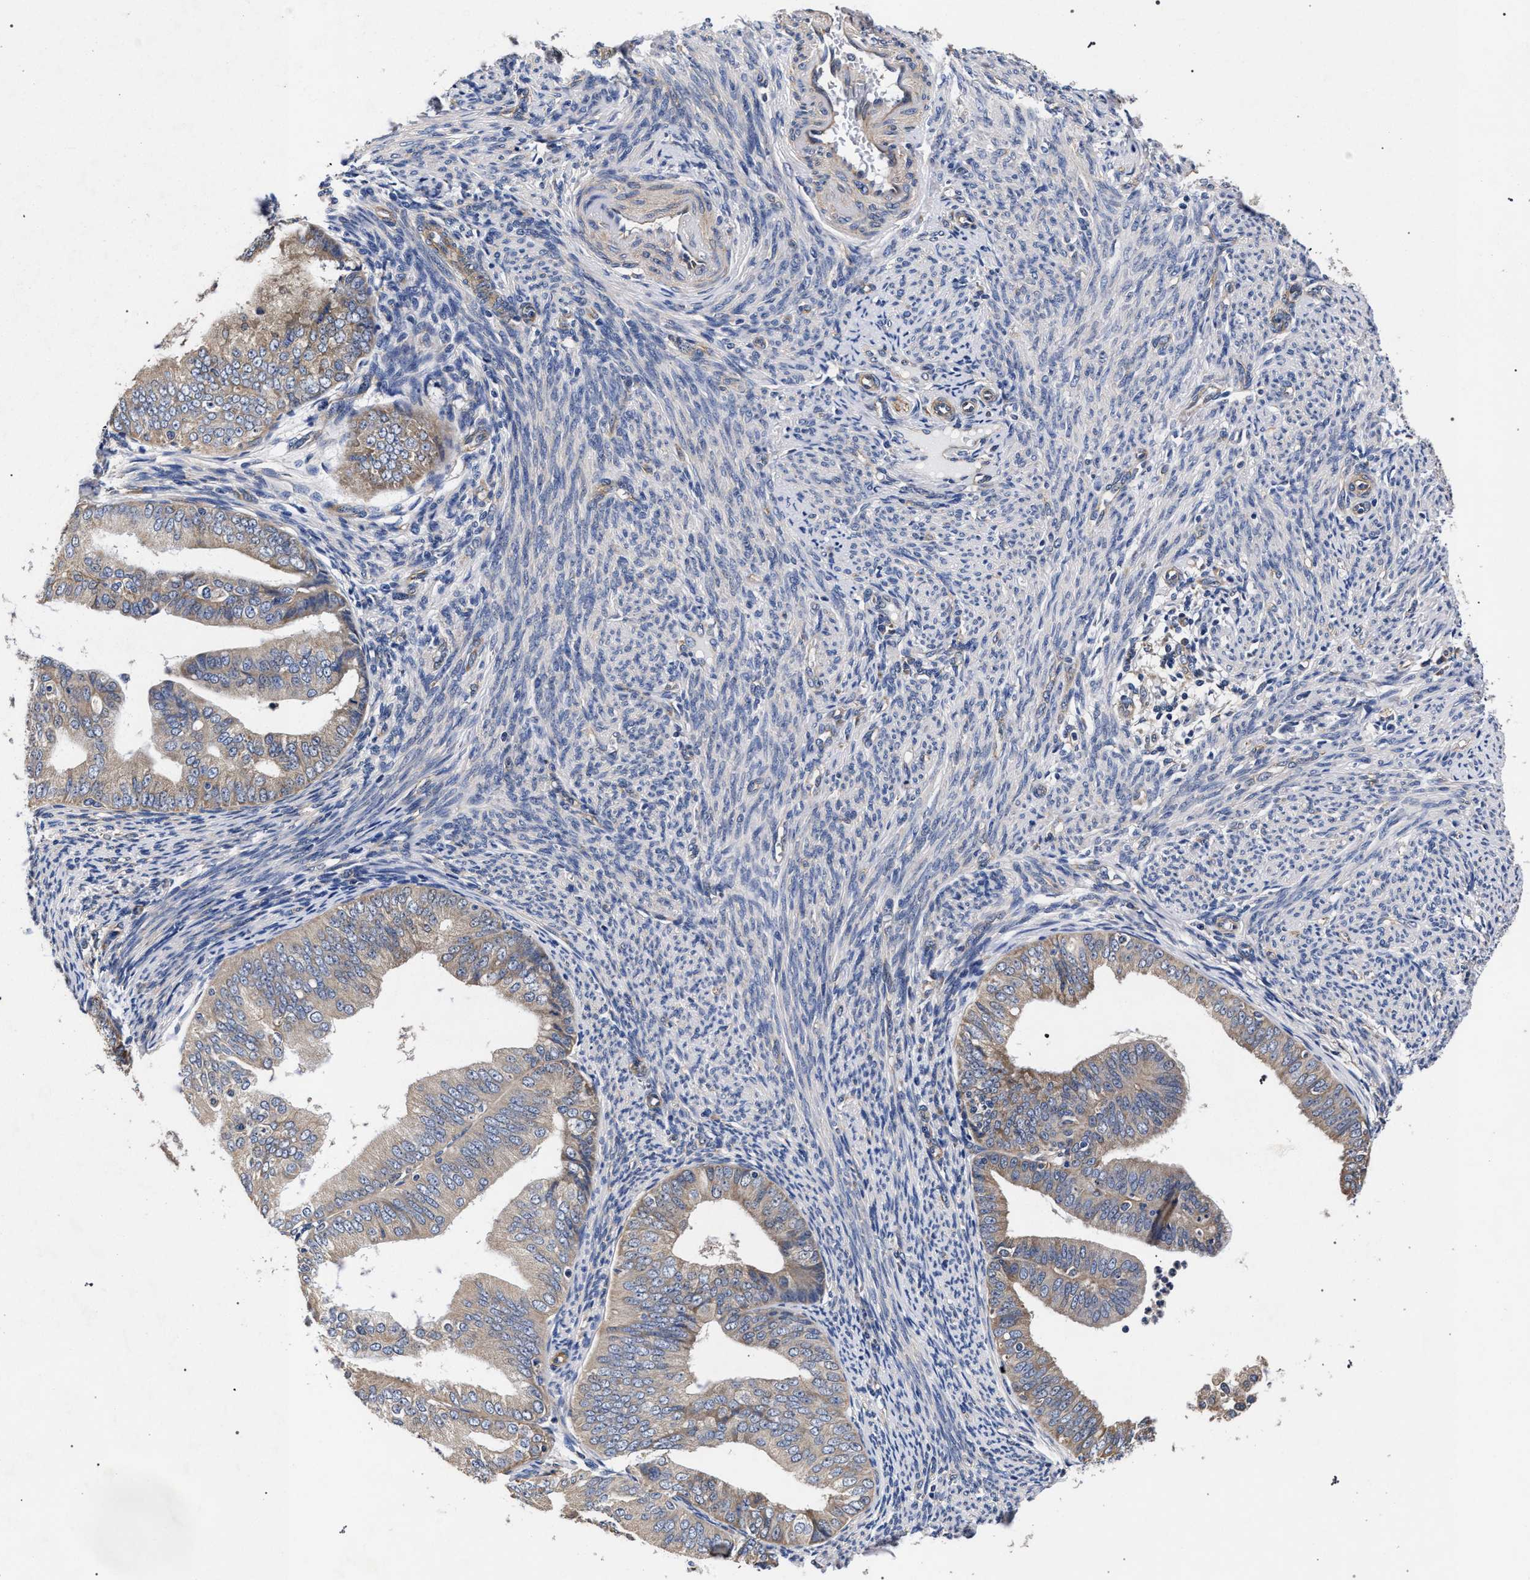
{"staining": {"intensity": "weak", "quantity": "25%-75%", "location": "cytoplasmic/membranous"}, "tissue": "endometrial cancer", "cell_type": "Tumor cells", "image_type": "cancer", "snomed": [{"axis": "morphology", "description": "Adenocarcinoma, NOS"}, {"axis": "topography", "description": "Endometrium"}], "caption": "Adenocarcinoma (endometrial) tissue exhibits weak cytoplasmic/membranous expression in about 25%-75% of tumor cells", "gene": "CFAP95", "patient": {"sex": "female", "age": 63}}